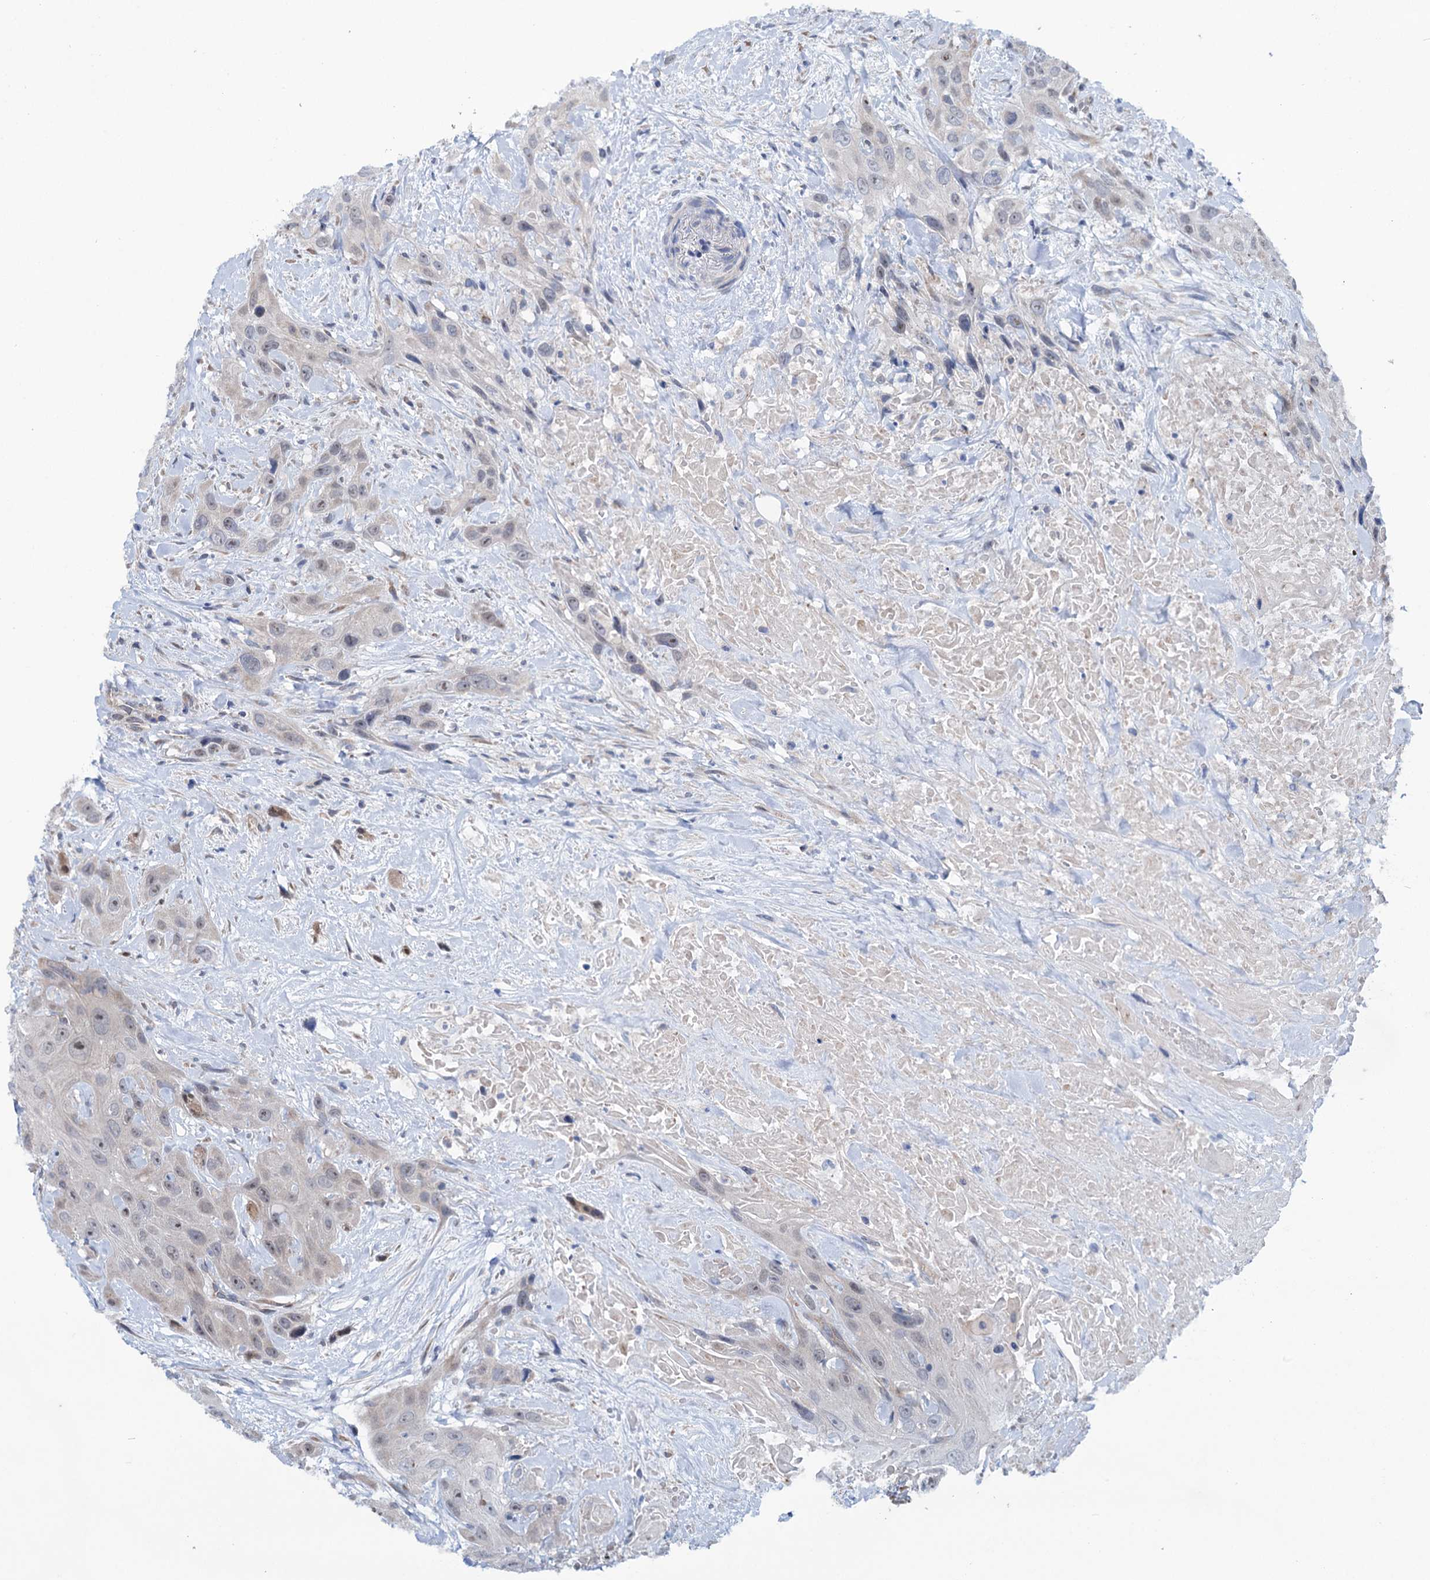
{"staining": {"intensity": "weak", "quantity": "<25%", "location": "cytoplasmic/membranous,nuclear"}, "tissue": "head and neck cancer", "cell_type": "Tumor cells", "image_type": "cancer", "snomed": [{"axis": "morphology", "description": "Squamous cell carcinoma, NOS"}, {"axis": "topography", "description": "Head-Neck"}], "caption": "Photomicrograph shows no significant protein expression in tumor cells of head and neck squamous cell carcinoma.", "gene": "EYA4", "patient": {"sex": "male", "age": 81}}